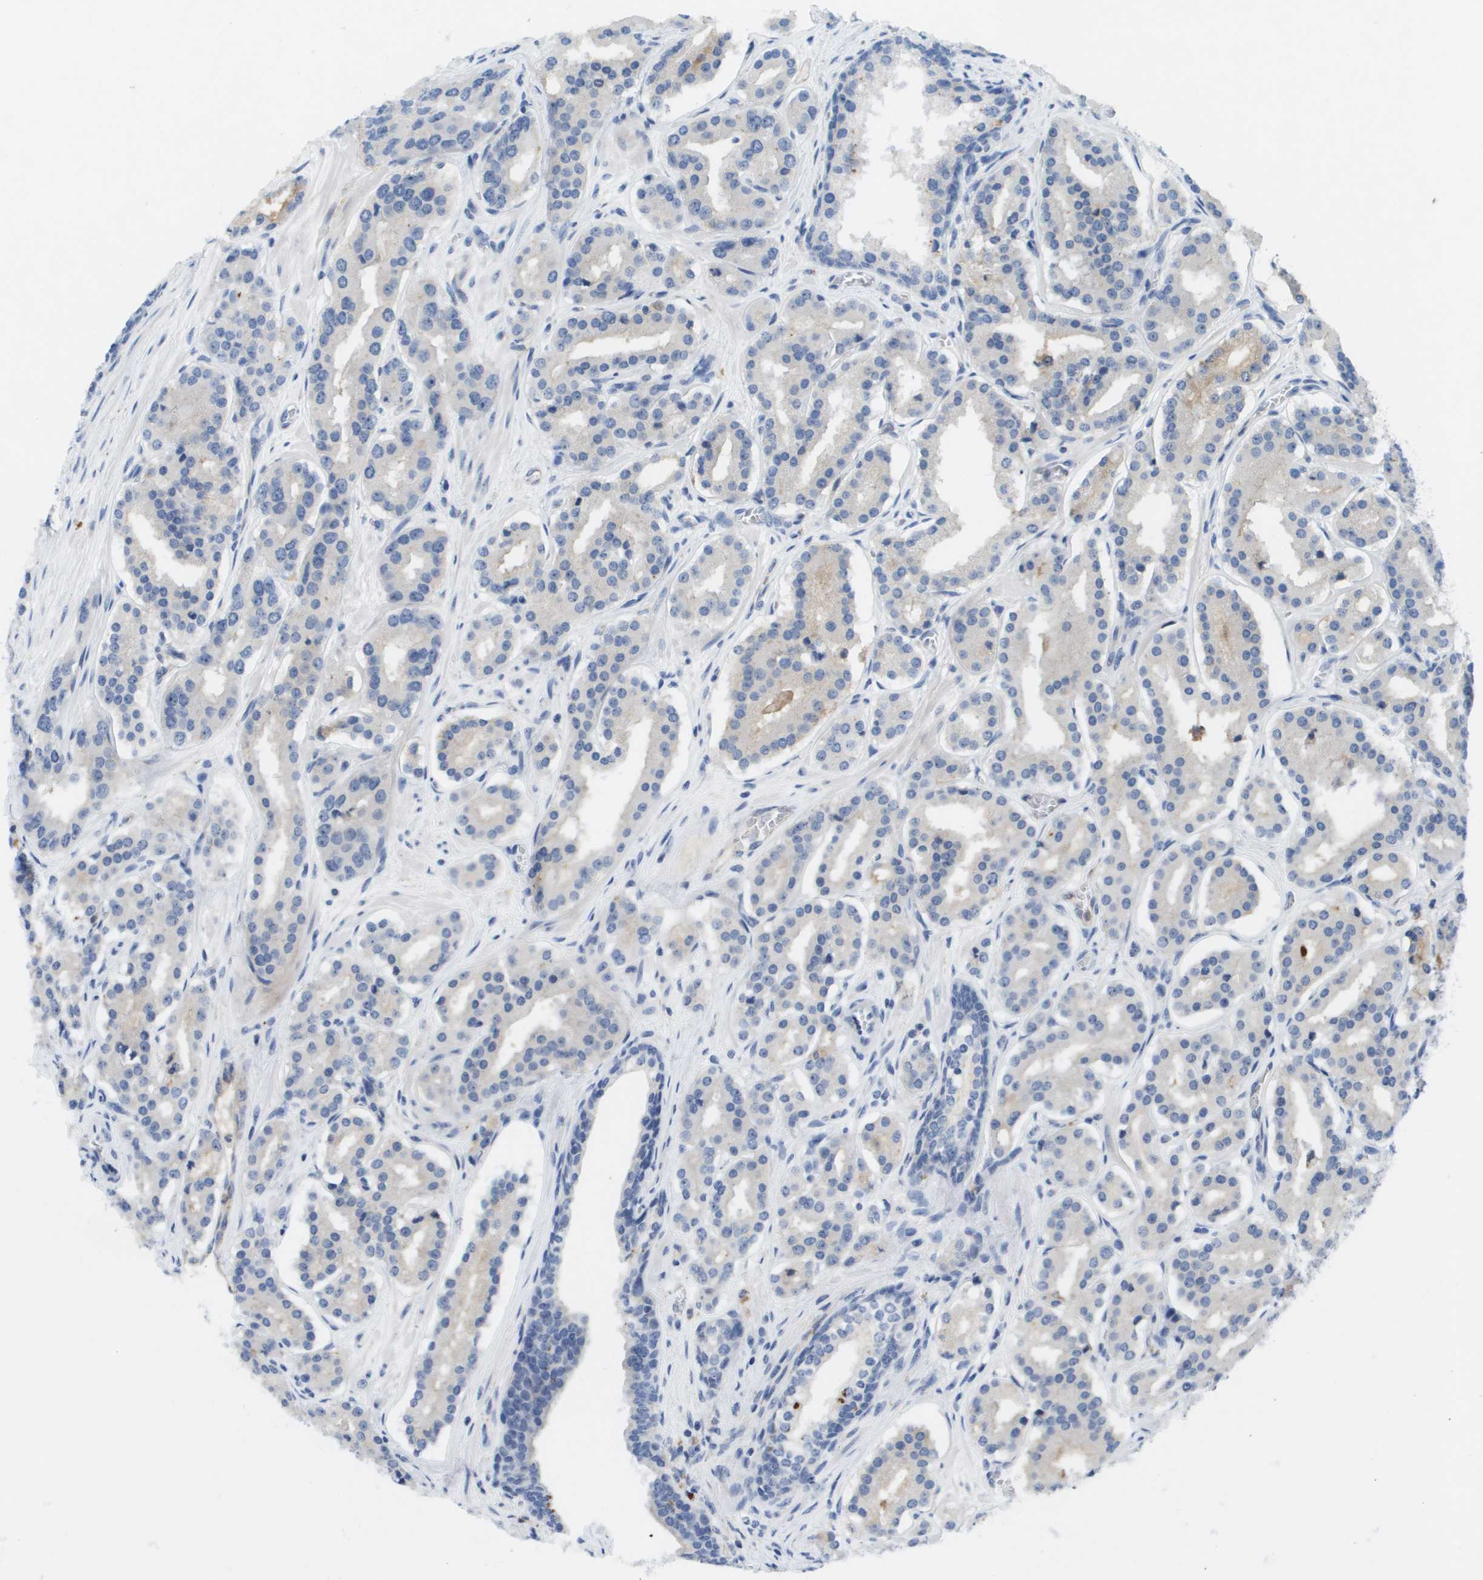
{"staining": {"intensity": "negative", "quantity": "none", "location": "none"}, "tissue": "prostate cancer", "cell_type": "Tumor cells", "image_type": "cancer", "snomed": [{"axis": "morphology", "description": "Adenocarcinoma, High grade"}, {"axis": "topography", "description": "Prostate"}], "caption": "There is no significant expression in tumor cells of prostate cancer (adenocarcinoma (high-grade)).", "gene": "LIPG", "patient": {"sex": "male", "age": 60}}